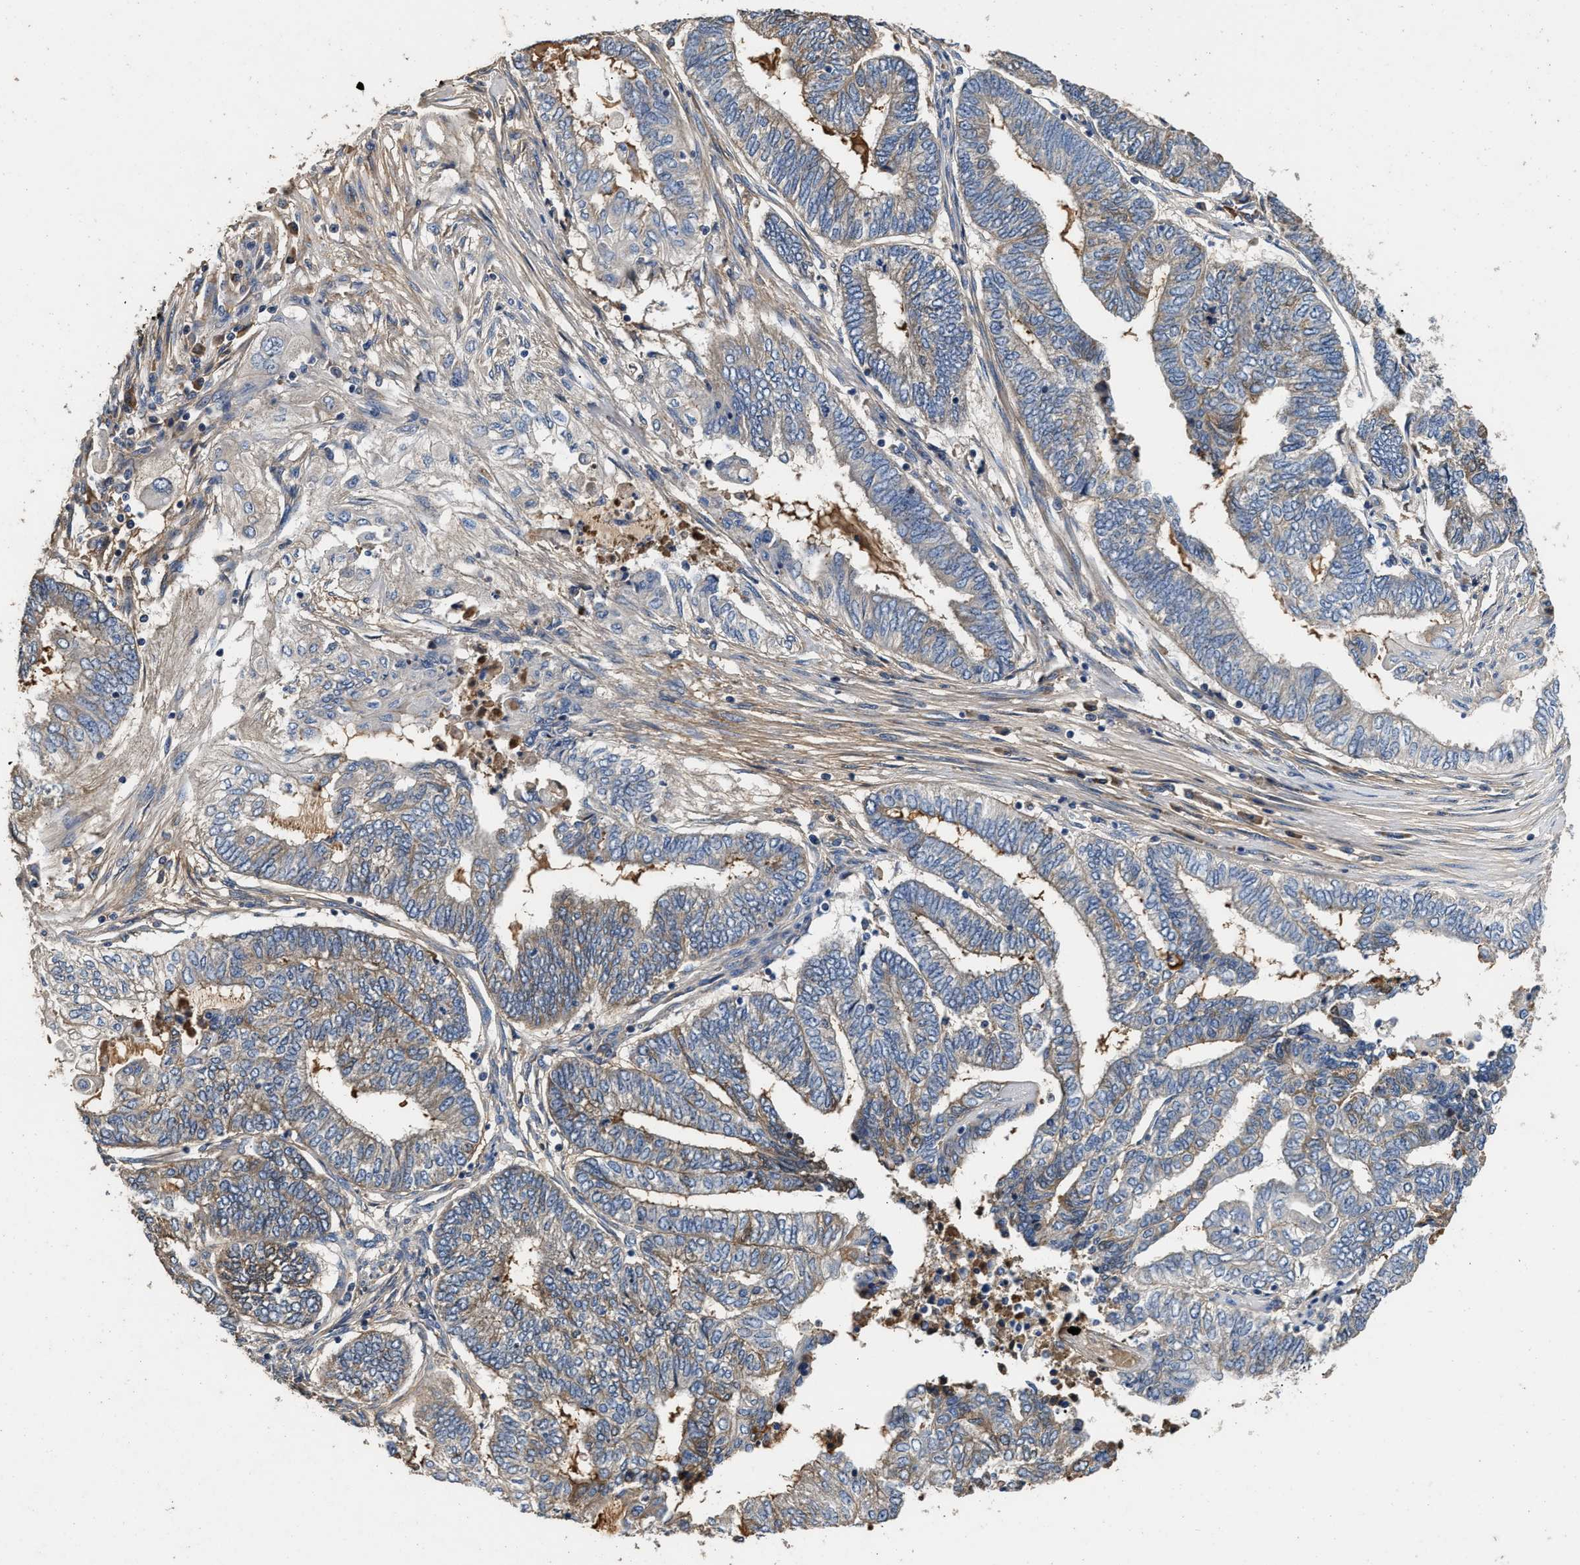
{"staining": {"intensity": "weak", "quantity": "25%-75%", "location": "cytoplasmic/membranous"}, "tissue": "endometrial cancer", "cell_type": "Tumor cells", "image_type": "cancer", "snomed": [{"axis": "morphology", "description": "Adenocarcinoma, NOS"}, {"axis": "topography", "description": "Uterus"}, {"axis": "topography", "description": "Endometrium"}], "caption": "Immunohistochemical staining of human endometrial adenocarcinoma exhibits low levels of weak cytoplasmic/membranous staining in about 25%-75% of tumor cells. Immunohistochemistry stains the protein in brown and the nuclei are stained blue.", "gene": "C3", "patient": {"sex": "female", "age": 70}}